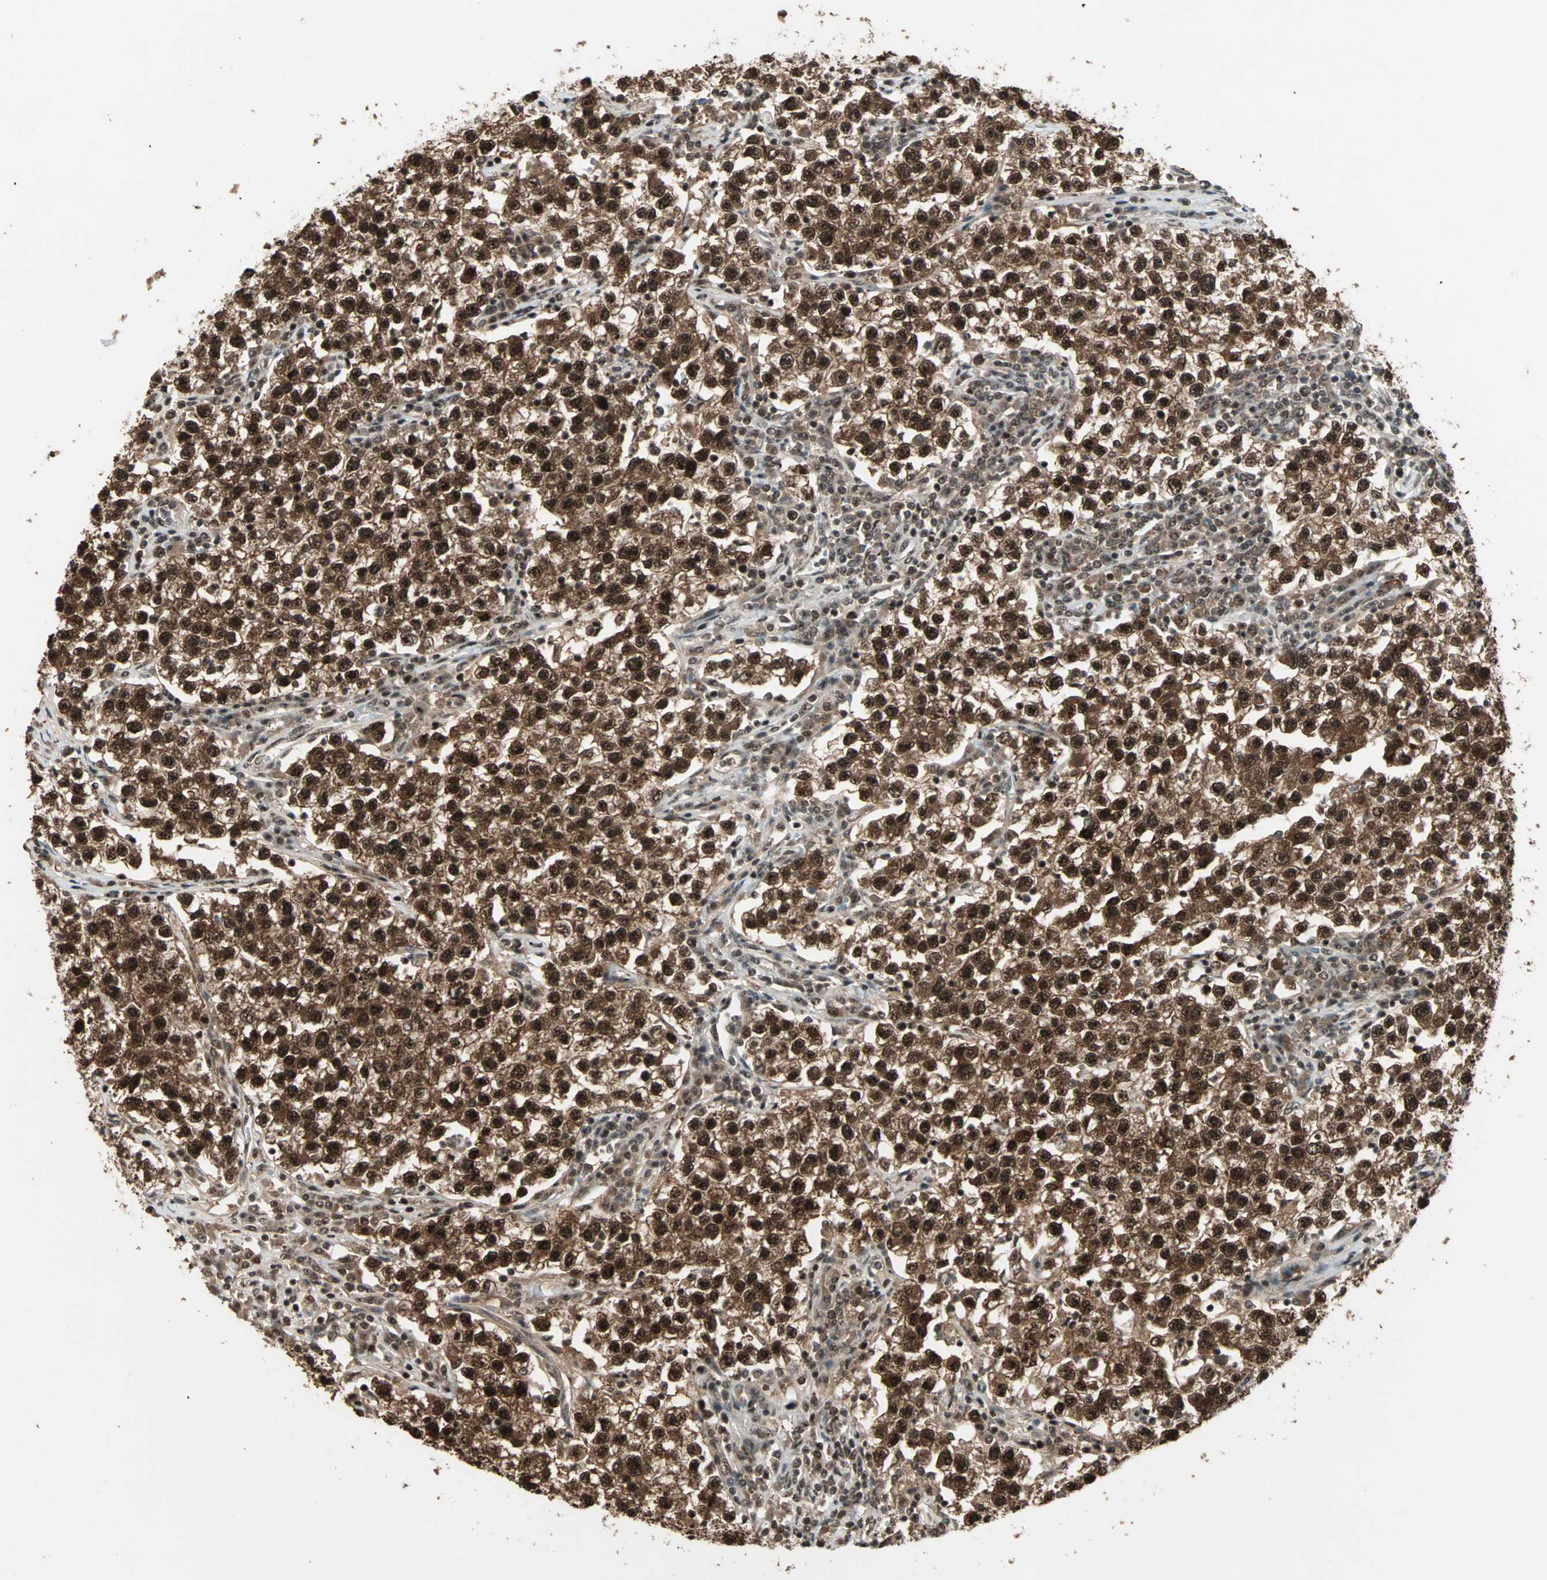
{"staining": {"intensity": "strong", "quantity": ">75%", "location": "cytoplasmic/membranous,nuclear"}, "tissue": "testis cancer", "cell_type": "Tumor cells", "image_type": "cancer", "snomed": [{"axis": "morphology", "description": "Seminoma, NOS"}, {"axis": "topography", "description": "Testis"}], "caption": "The micrograph reveals a brown stain indicating the presence of a protein in the cytoplasmic/membranous and nuclear of tumor cells in testis cancer. The staining was performed using DAB to visualize the protein expression in brown, while the nuclei were stained in blue with hematoxylin (Magnification: 20x).", "gene": "ZNF44", "patient": {"sex": "male", "age": 22}}